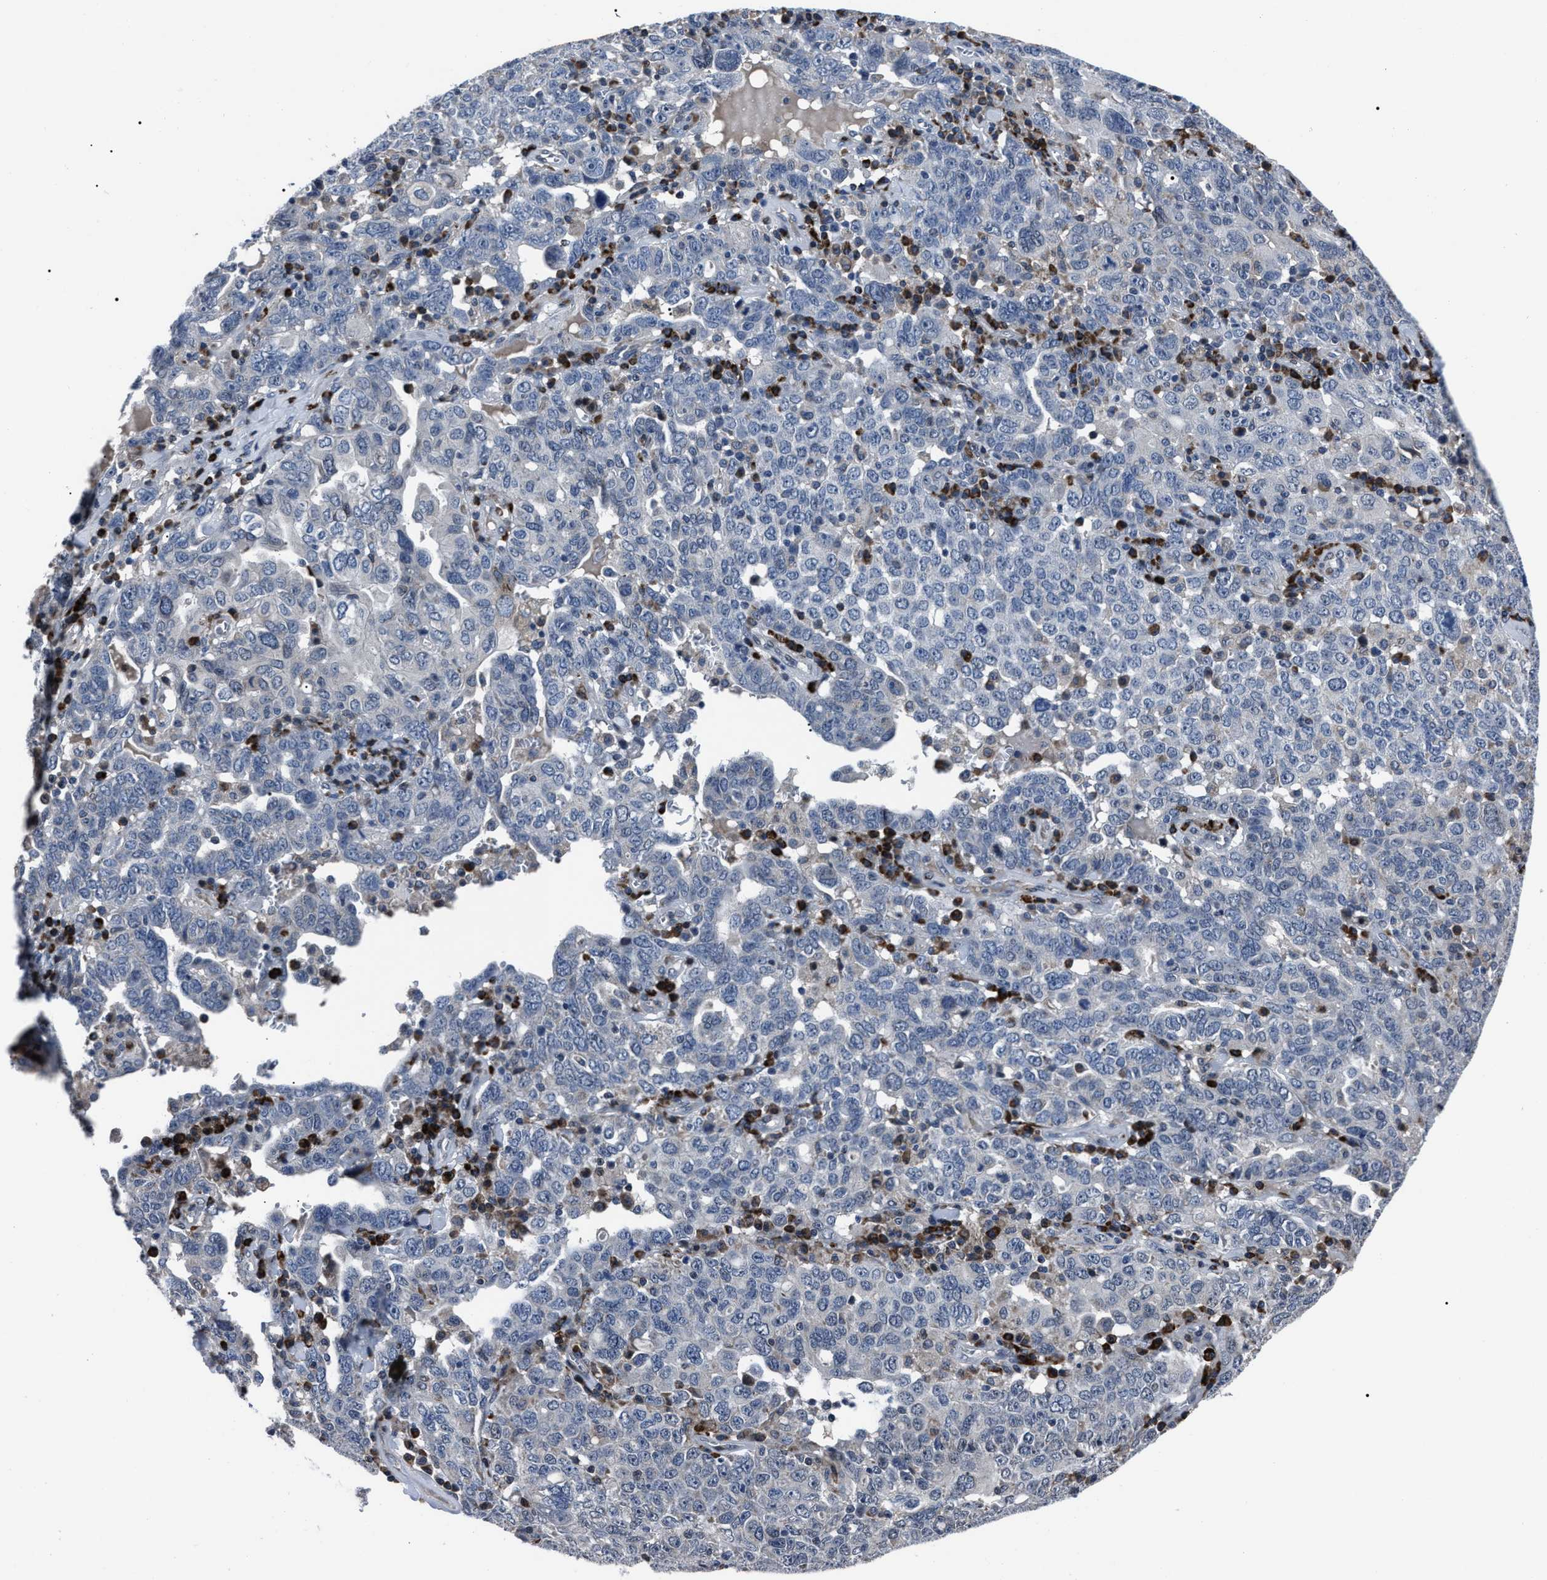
{"staining": {"intensity": "negative", "quantity": "none", "location": "none"}, "tissue": "ovarian cancer", "cell_type": "Tumor cells", "image_type": "cancer", "snomed": [{"axis": "morphology", "description": "Carcinoma, endometroid"}, {"axis": "topography", "description": "Ovary"}], "caption": "Immunohistochemical staining of ovarian cancer (endometroid carcinoma) demonstrates no significant expression in tumor cells. (DAB (3,3'-diaminobenzidine) immunohistochemistry, high magnification).", "gene": "LRRC14", "patient": {"sex": "female", "age": 62}}